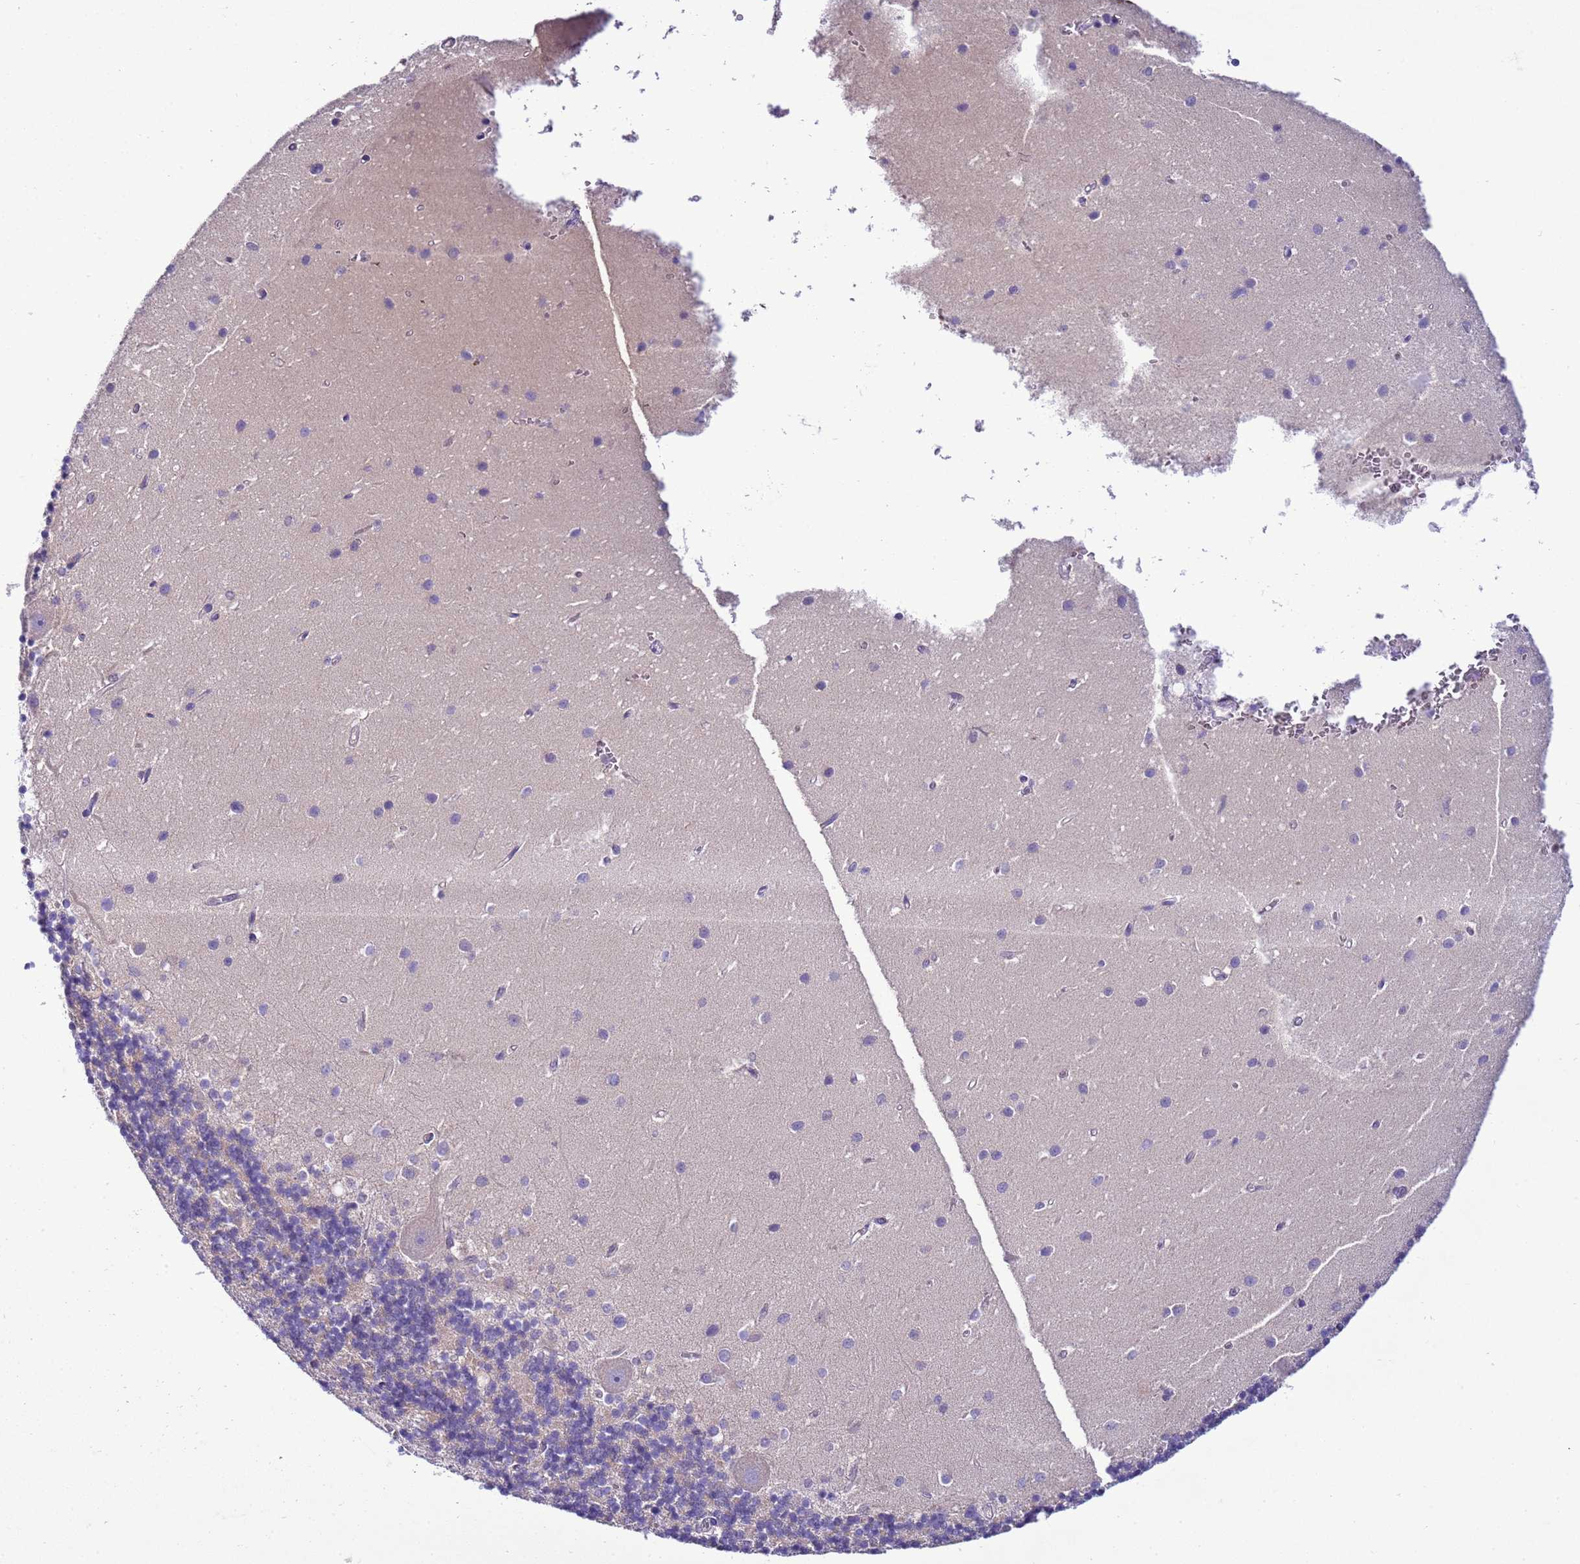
{"staining": {"intensity": "negative", "quantity": "none", "location": "none"}, "tissue": "cerebellum", "cell_type": "Cells in granular layer", "image_type": "normal", "snomed": [{"axis": "morphology", "description": "Normal tissue, NOS"}, {"axis": "topography", "description": "Cerebellum"}], "caption": "IHC of benign human cerebellum reveals no expression in cells in granular layer. Brightfield microscopy of immunohistochemistry stained with DAB (brown) and hematoxylin (blue), captured at high magnification.", "gene": "DDI2", "patient": {"sex": "male", "age": 54}}